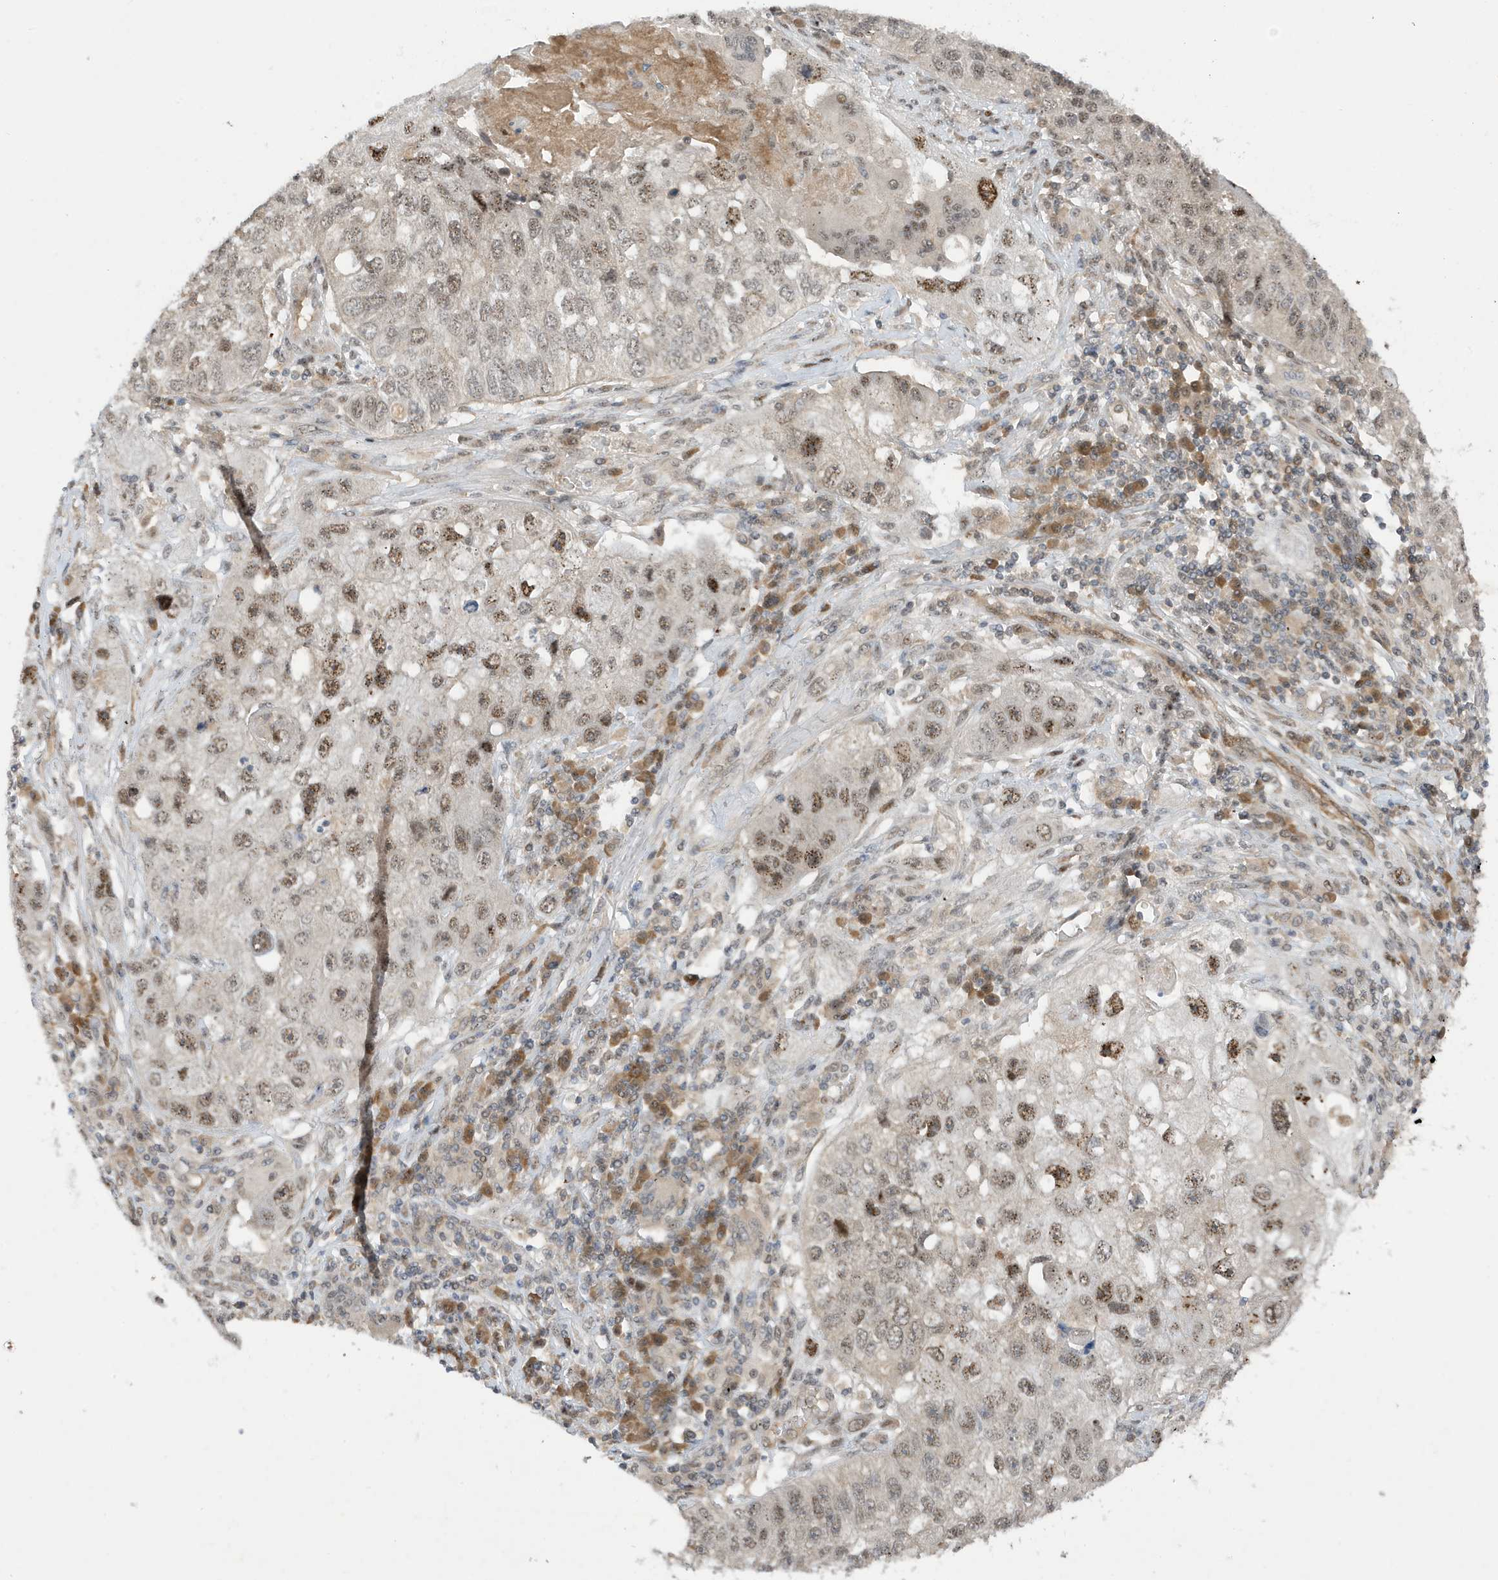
{"staining": {"intensity": "moderate", "quantity": ">75%", "location": "nuclear"}, "tissue": "lung cancer", "cell_type": "Tumor cells", "image_type": "cancer", "snomed": [{"axis": "morphology", "description": "Squamous cell carcinoma, NOS"}, {"axis": "topography", "description": "Lung"}], "caption": "The immunohistochemical stain highlights moderate nuclear expression in tumor cells of squamous cell carcinoma (lung) tissue.", "gene": "MAST3", "patient": {"sex": "male", "age": 61}}